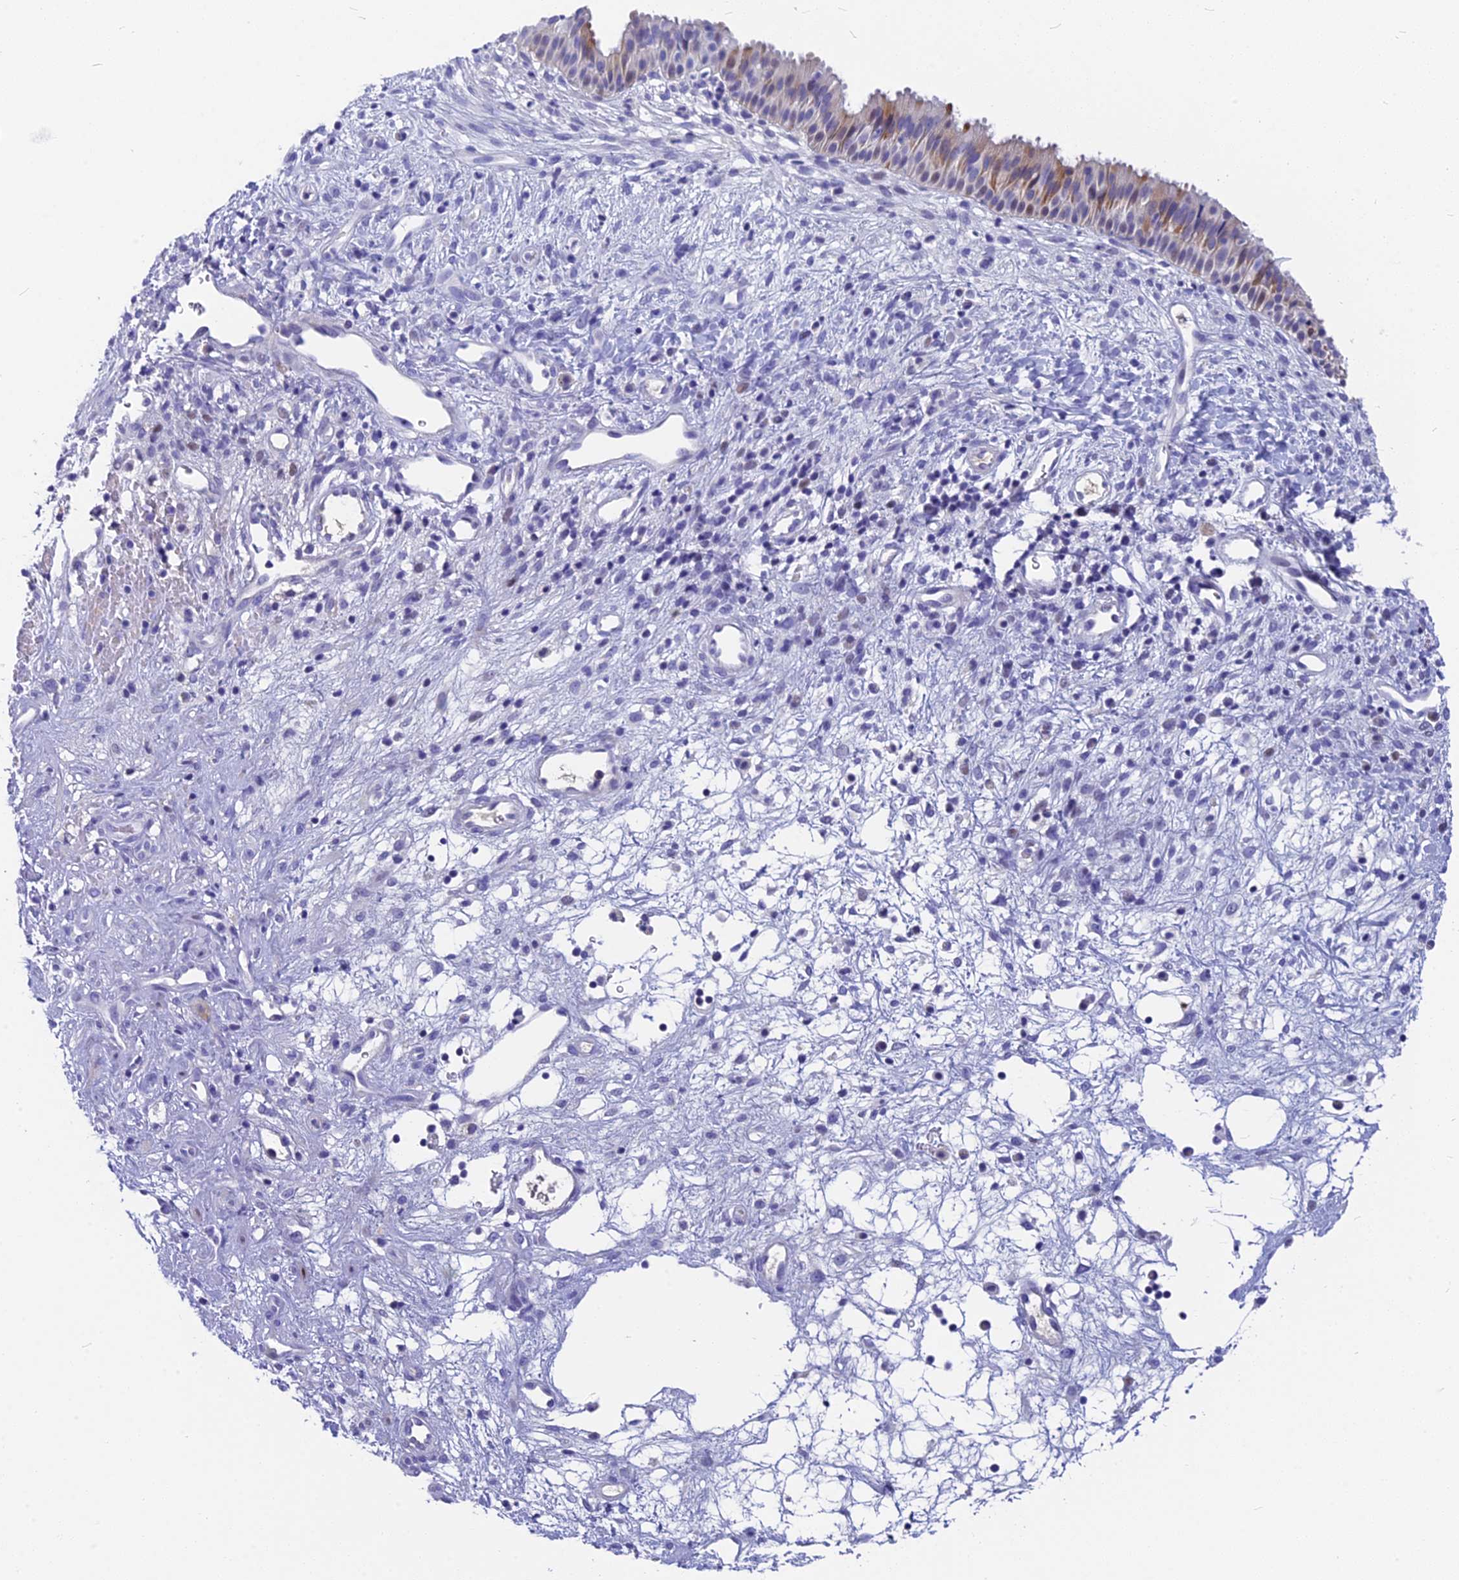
{"staining": {"intensity": "moderate", "quantity": "<25%", "location": "cytoplasmic/membranous"}, "tissue": "nasopharynx", "cell_type": "Respiratory epithelial cells", "image_type": "normal", "snomed": [{"axis": "morphology", "description": "Normal tissue, NOS"}, {"axis": "topography", "description": "Nasopharynx"}], "caption": "The photomicrograph exhibits immunohistochemical staining of normal nasopharynx. There is moderate cytoplasmic/membranous staining is appreciated in approximately <25% of respiratory epithelial cells.", "gene": "NKPD1", "patient": {"sex": "male", "age": 22}}